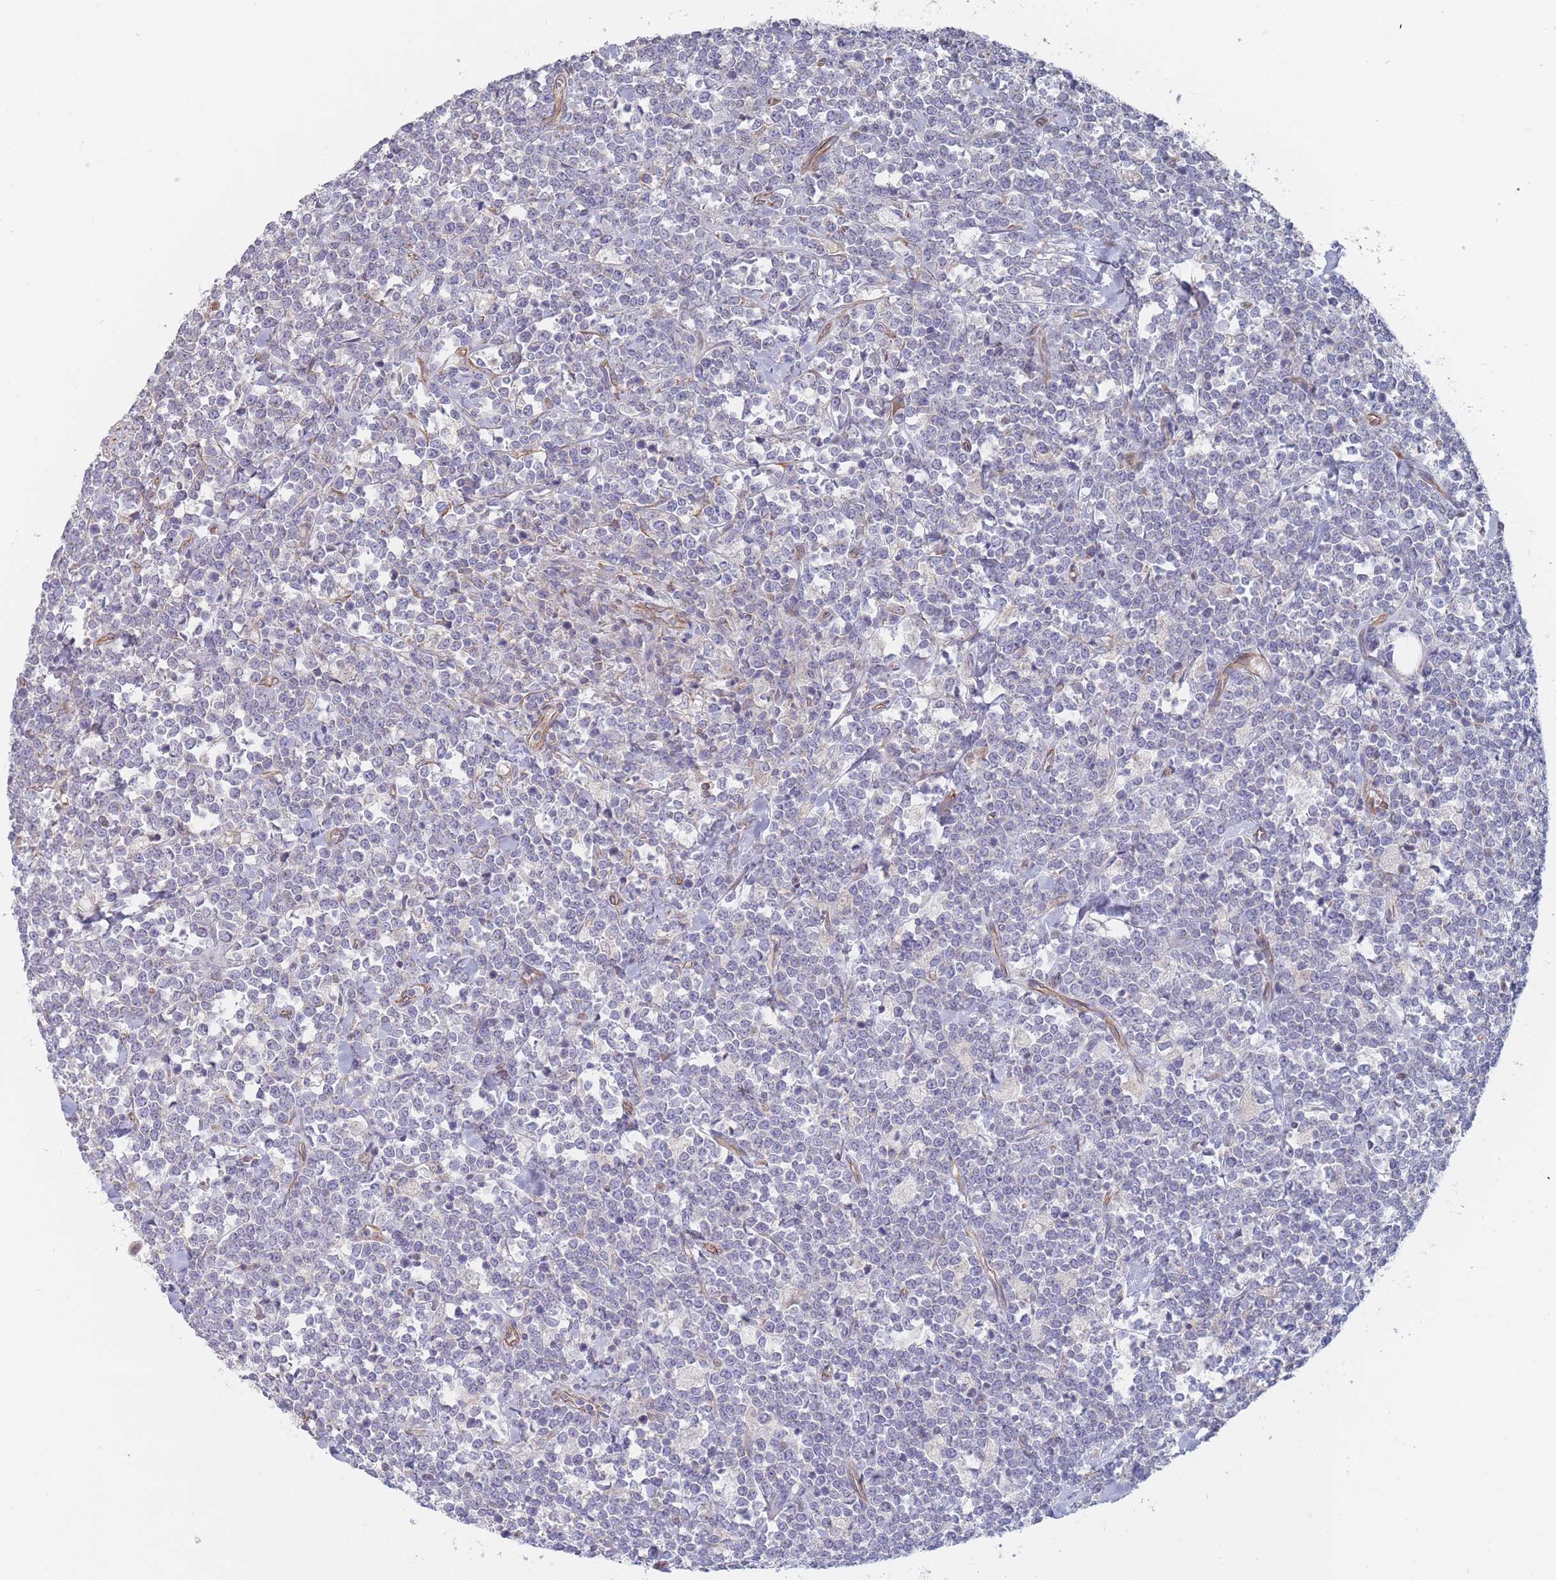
{"staining": {"intensity": "negative", "quantity": "none", "location": "none"}, "tissue": "lymphoma", "cell_type": "Tumor cells", "image_type": "cancer", "snomed": [{"axis": "morphology", "description": "Malignant lymphoma, non-Hodgkin's type, High grade"}, {"axis": "topography", "description": "Small intestine"}, {"axis": "topography", "description": "Colon"}], "caption": "Immunohistochemistry (IHC) photomicrograph of neoplastic tissue: malignant lymphoma, non-Hodgkin's type (high-grade) stained with DAB (3,3'-diaminobenzidine) reveals no significant protein expression in tumor cells.", "gene": "SLC1A6", "patient": {"sex": "male", "age": 8}}